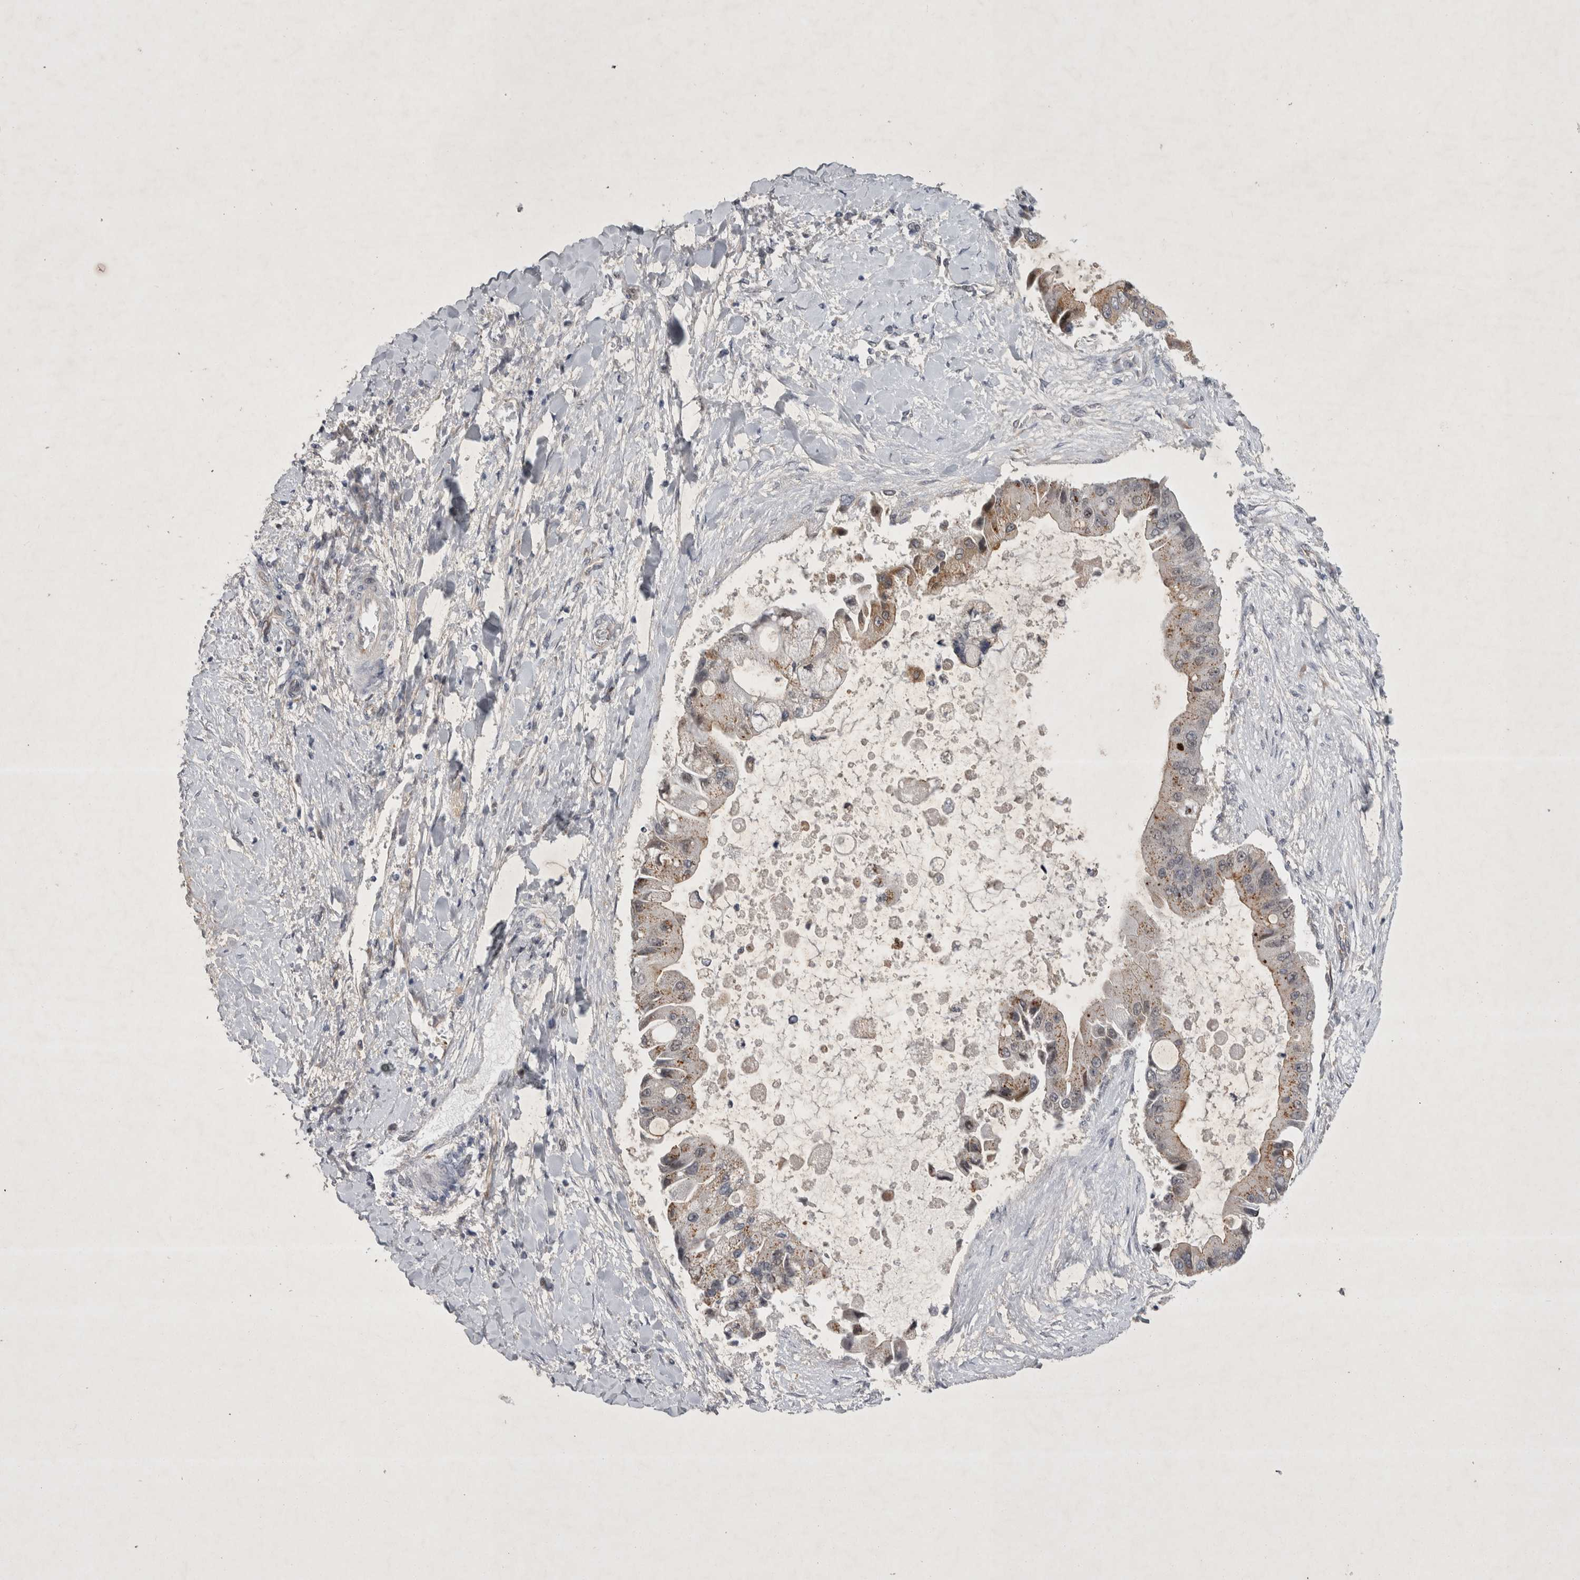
{"staining": {"intensity": "weak", "quantity": ">75%", "location": "cytoplasmic/membranous"}, "tissue": "liver cancer", "cell_type": "Tumor cells", "image_type": "cancer", "snomed": [{"axis": "morphology", "description": "Cholangiocarcinoma"}, {"axis": "topography", "description": "Liver"}], "caption": "Brown immunohistochemical staining in human liver cholangiocarcinoma displays weak cytoplasmic/membranous expression in approximately >75% of tumor cells.", "gene": "PARP11", "patient": {"sex": "male", "age": 50}}